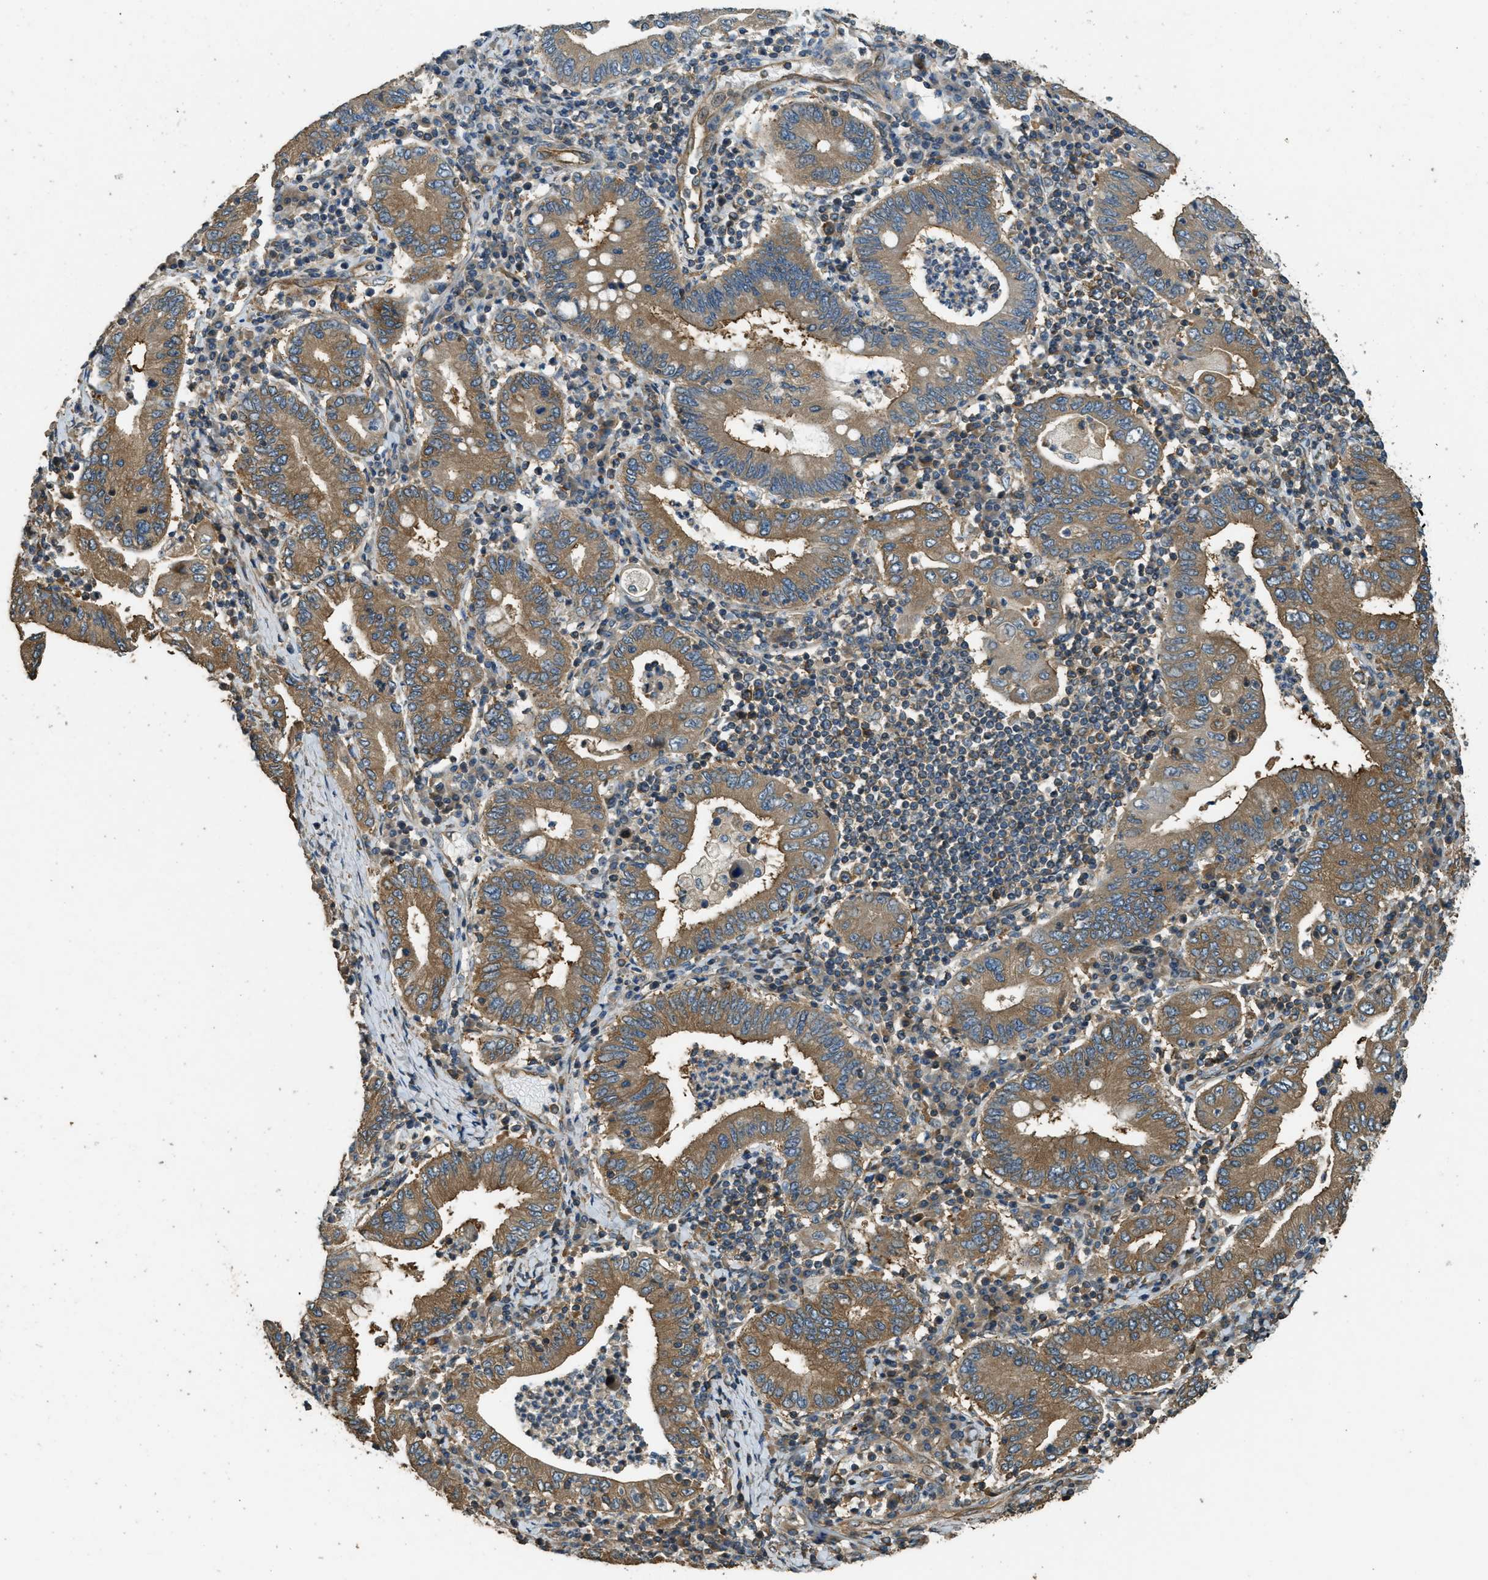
{"staining": {"intensity": "moderate", "quantity": ">75%", "location": "cytoplasmic/membranous"}, "tissue": "stomach cancer", "cell_type": "Tumor cells", "image_type": "cancer", "snomed": [{"axis": "morphology", "description": "Normal tissue, NOS"}, {"axis": "morphology", "description": "Adenocarcinoma, NOS"}, {"axis": "topography", "description": "Esophagus"}, {"axis": "topography", "description": "Stomach, upper"}, {"axis": "topography", "description": "Peripheral nerve tissue"}], "caption": "Immunohistochemistry (IHC) photomicrograph of stomach cancer stained for a protein (brown), which displays medium levels of moderate cytoplasmic/membranous positivity in approximately >75% of tumor cells.", "gene": "MARS1", "patient": {"sex": "male", "age": 62}}